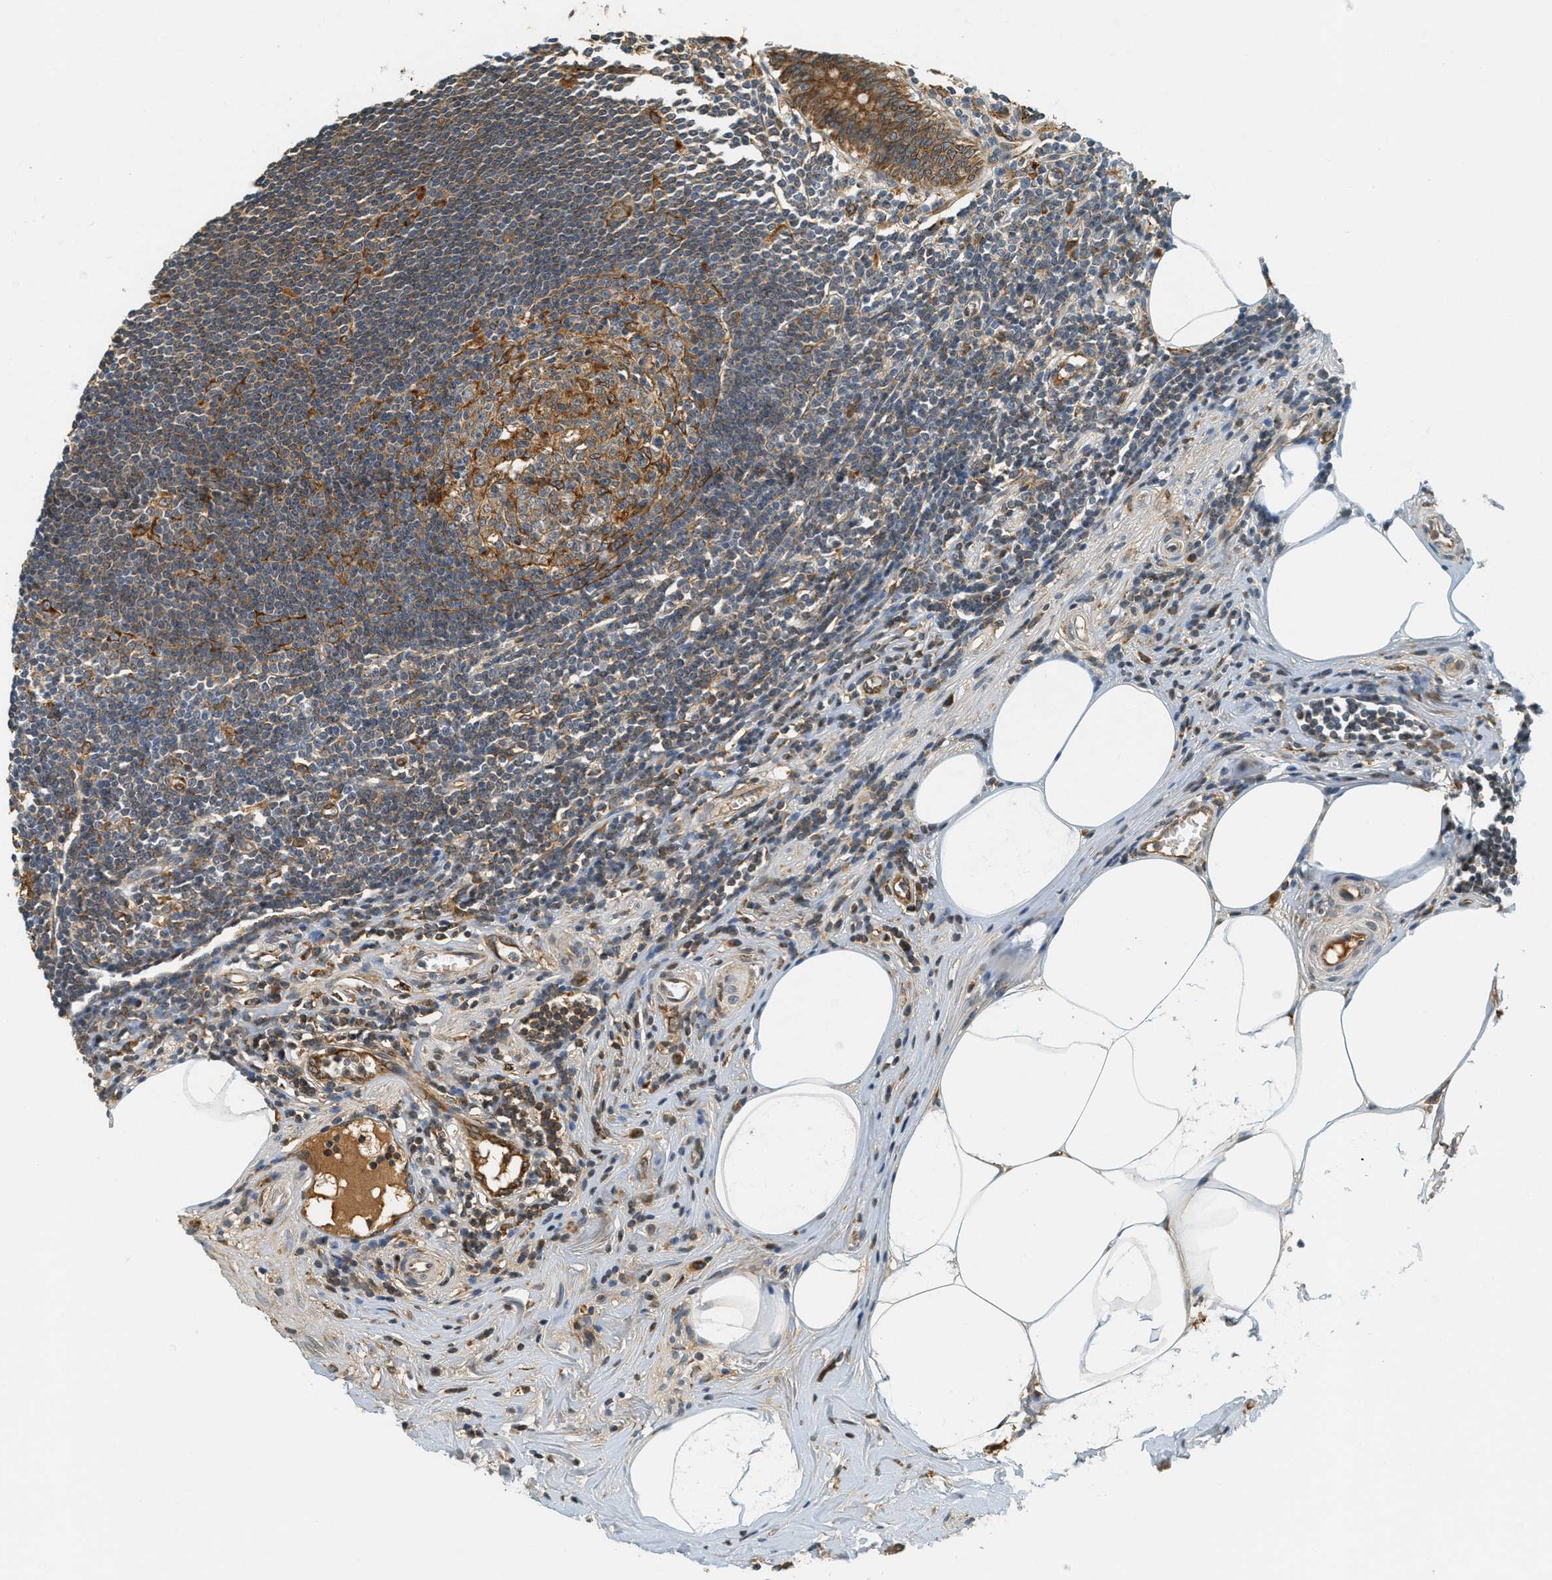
{"staining": {"intensity": "moderate", "quantity": ">75%", "location": "cytoplasmic/membranous"}, "tissue": "appendix", "cell_type": "Glandular cells", "image_type": "normal", "snomed": [{"axis": "morphology", "description": "Normal tissue, NOS"}, {"axis": "topography", "description": "Appendix"}], "caption": "Protein expression analysis of benign human appendix reveals moderate cytoplasmic/membranous expression in about >75% of glandular cells.", "gene": "PDK1", "patient": {"sex": "female", "age": 50}}